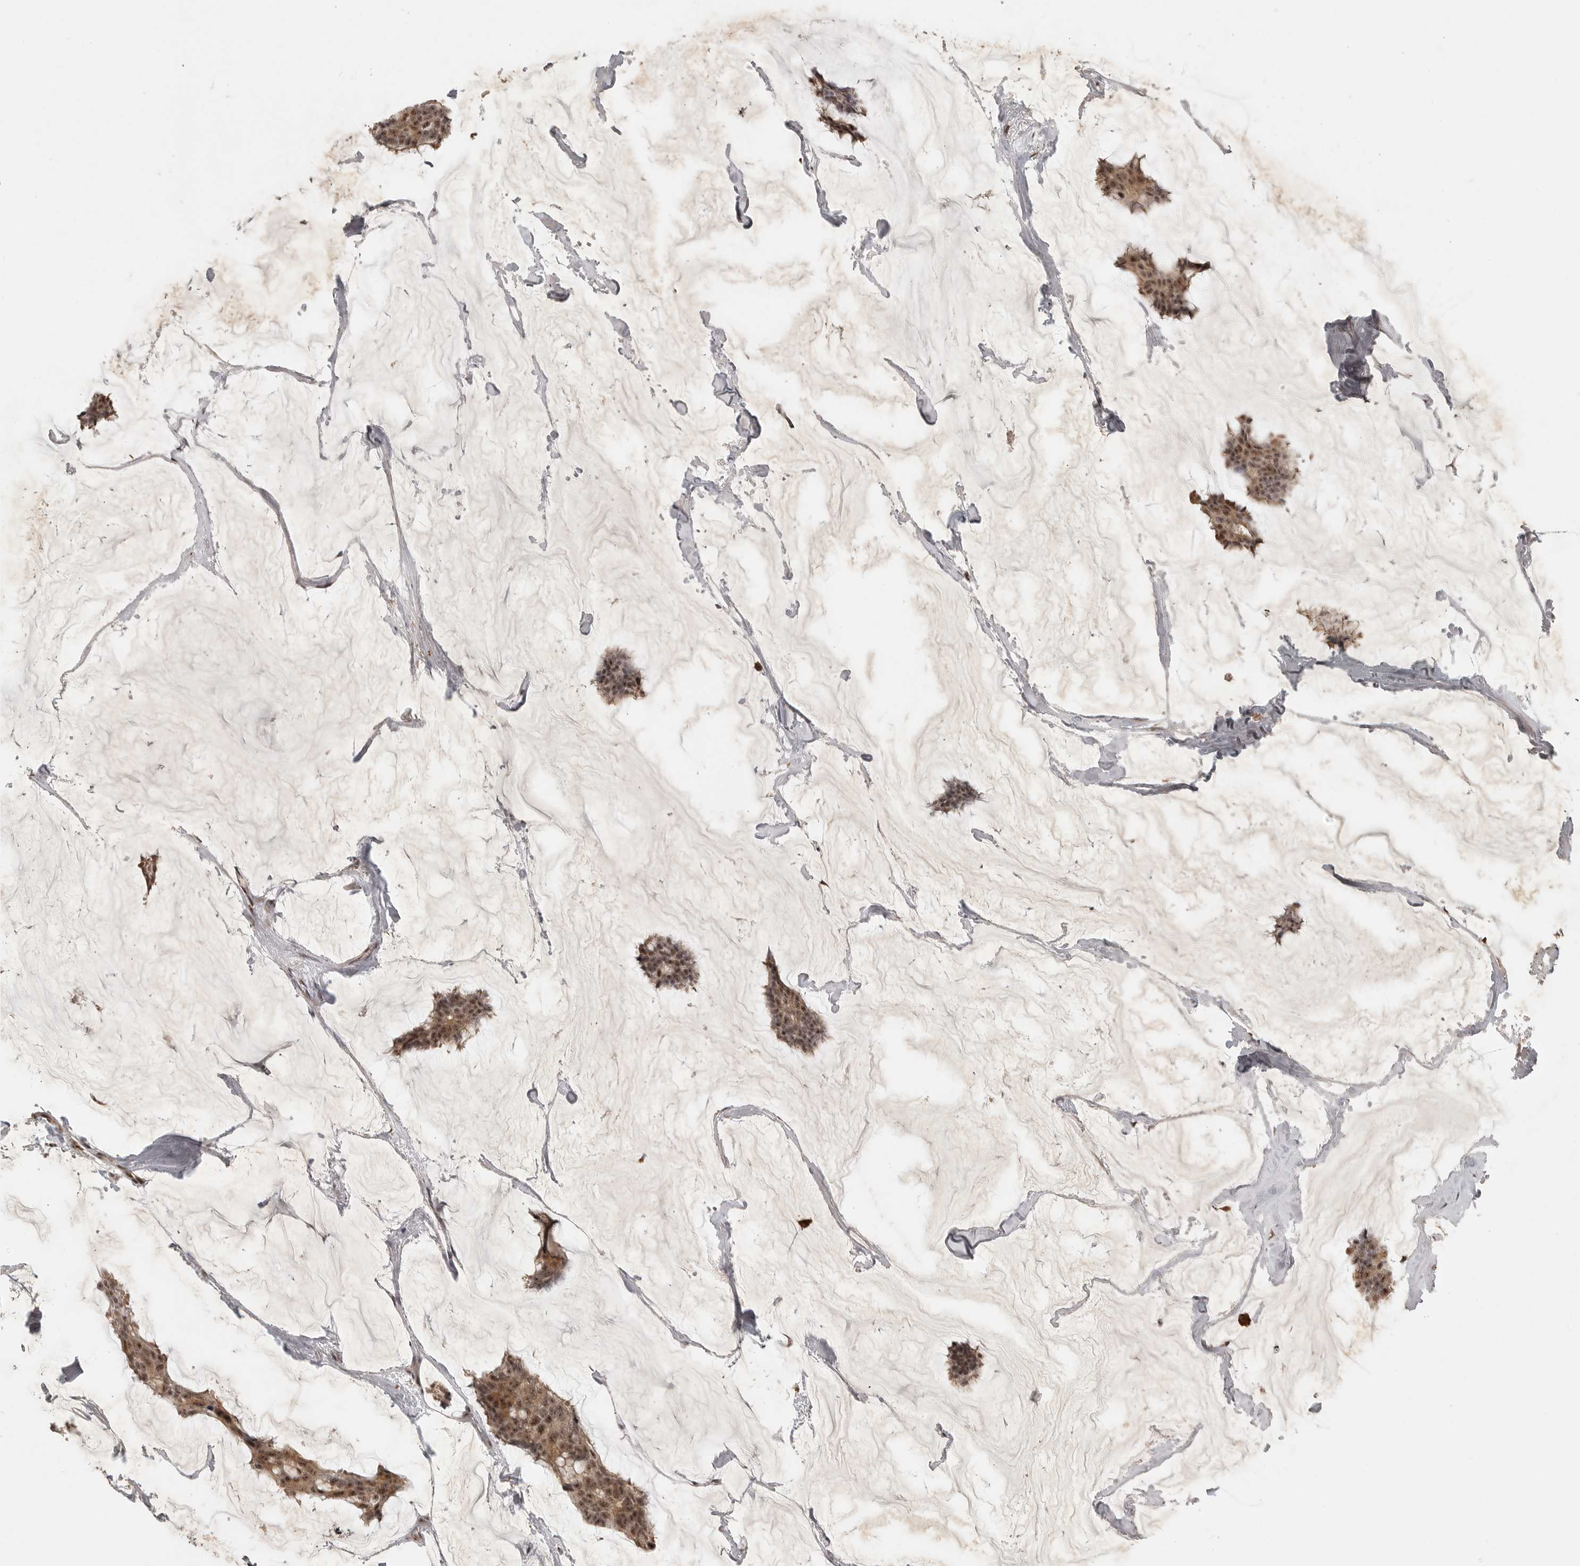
{"staining": {"intensity": "weak", "quantity": ">75%", "location": "cytoplasmic/membranous,nuclear"}, "tissue": "breast cancer", "cell_type": "Tumor cells", "image_type": "cancer", "snomed": [{"axis": "morphology", "description": "Duct carcinoma"}, {"axis": "topography", "description": "Breast"}], "caption": "Breast invasive ductal carcinoma was stained to show a protein in brown. There is low levels of weak cytoplasmic/membranous and nuclear positivity in approximately >75% of tumor cells.", "gene": "POMP", "patient": {"sex": "female", "age": 93}}